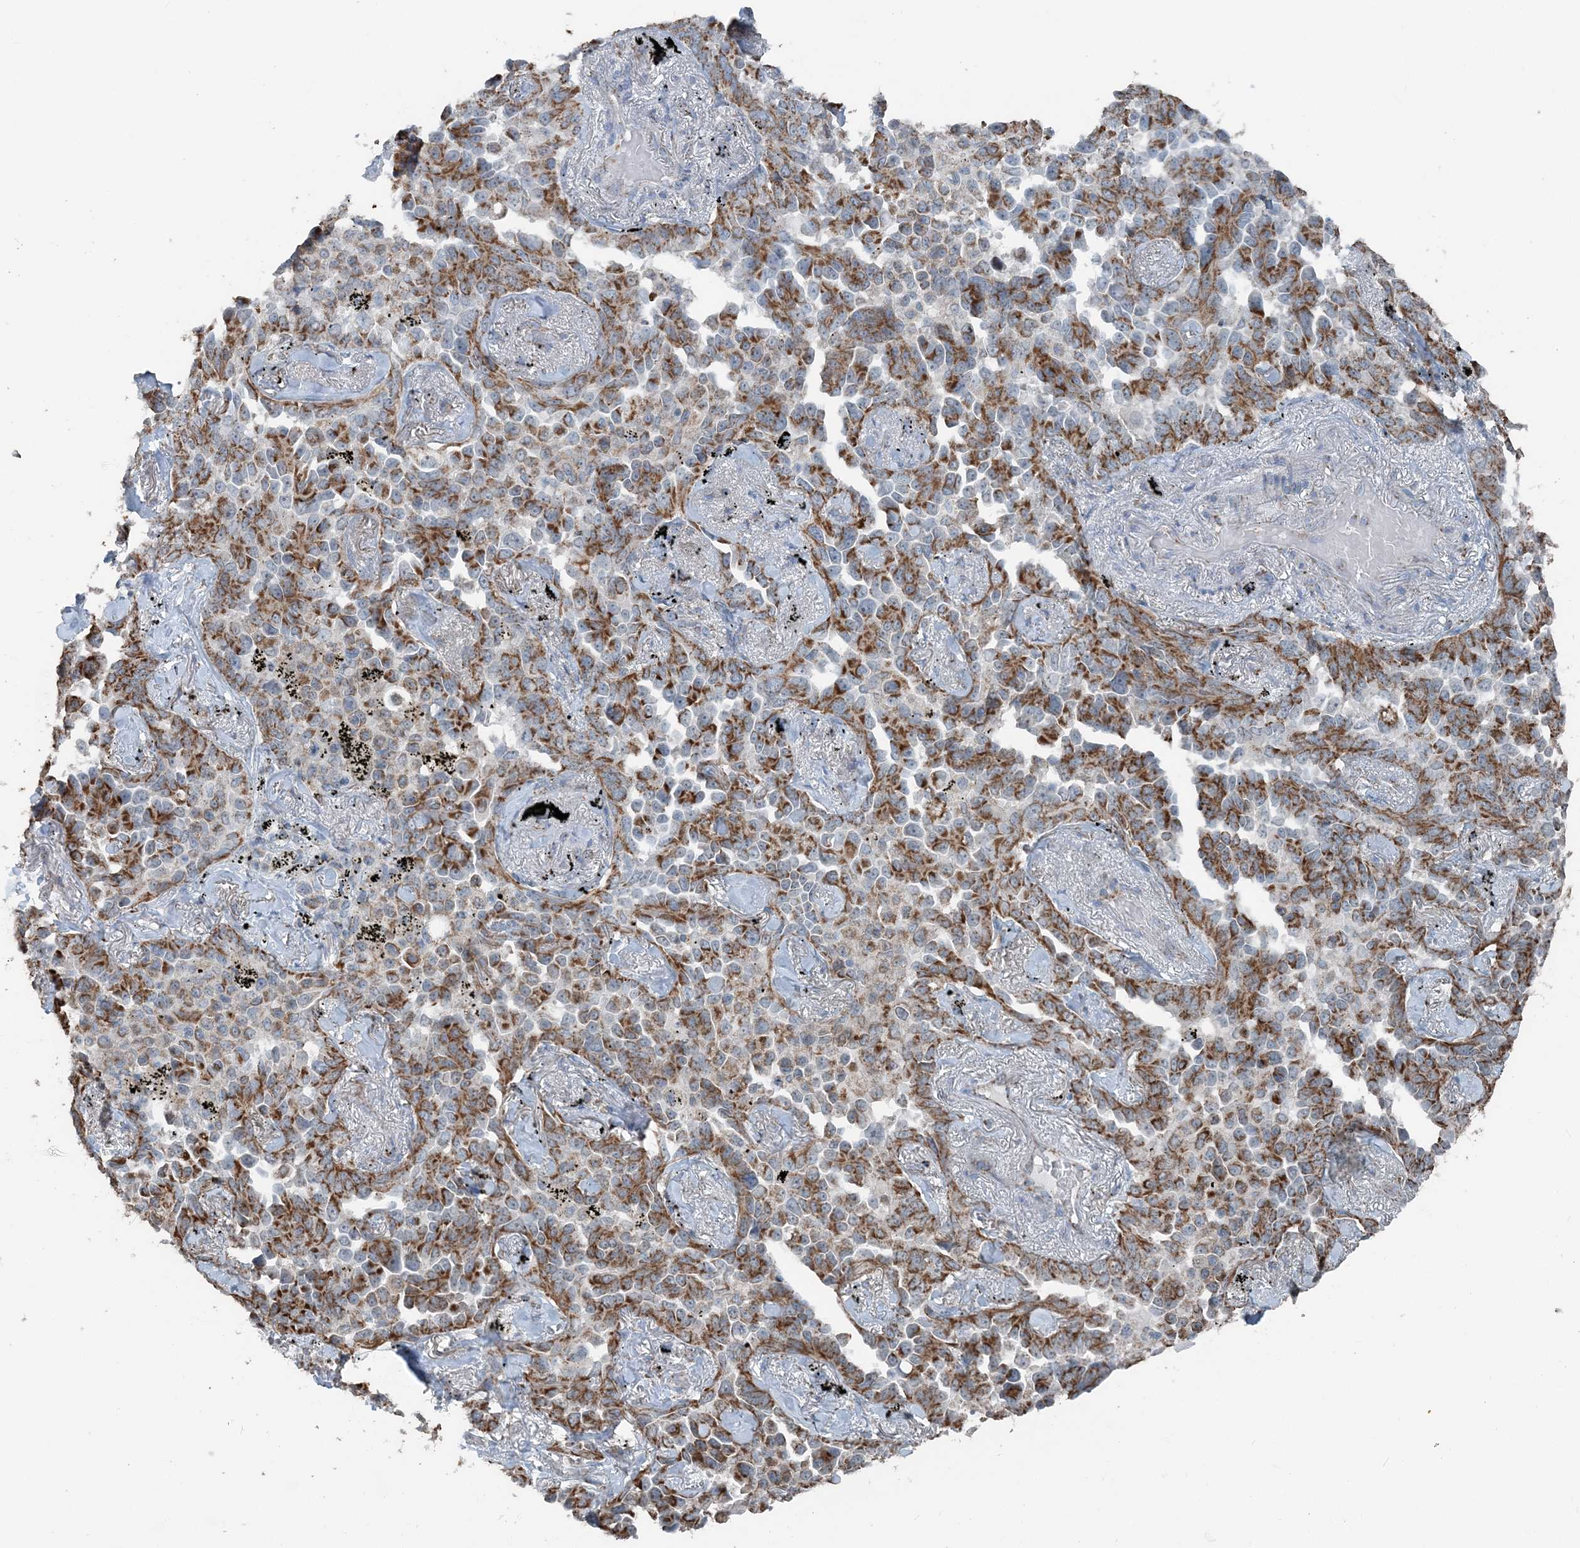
{"staining": {"intensity": "moderate", "quantity": ">75%", "location": "cytoplasmic/membranous"}, "tissue": "lung cancer", "cell_type": "Tumor cells", "image_type": "cancer", "snomed": [{"axis": "morphology", "description": "Adenocarcinoma, NOS"}, {"axis": "topography", "description": "Lung"}], "caption": "IHC of lung cancer (adenocarcinoma) shows medium levels of moderate cytoplasmic/membranous expression in approximately >75% of tumor cells.", "gene": "SUCLG1", "patient": {"sex": "female", "age": 67}}